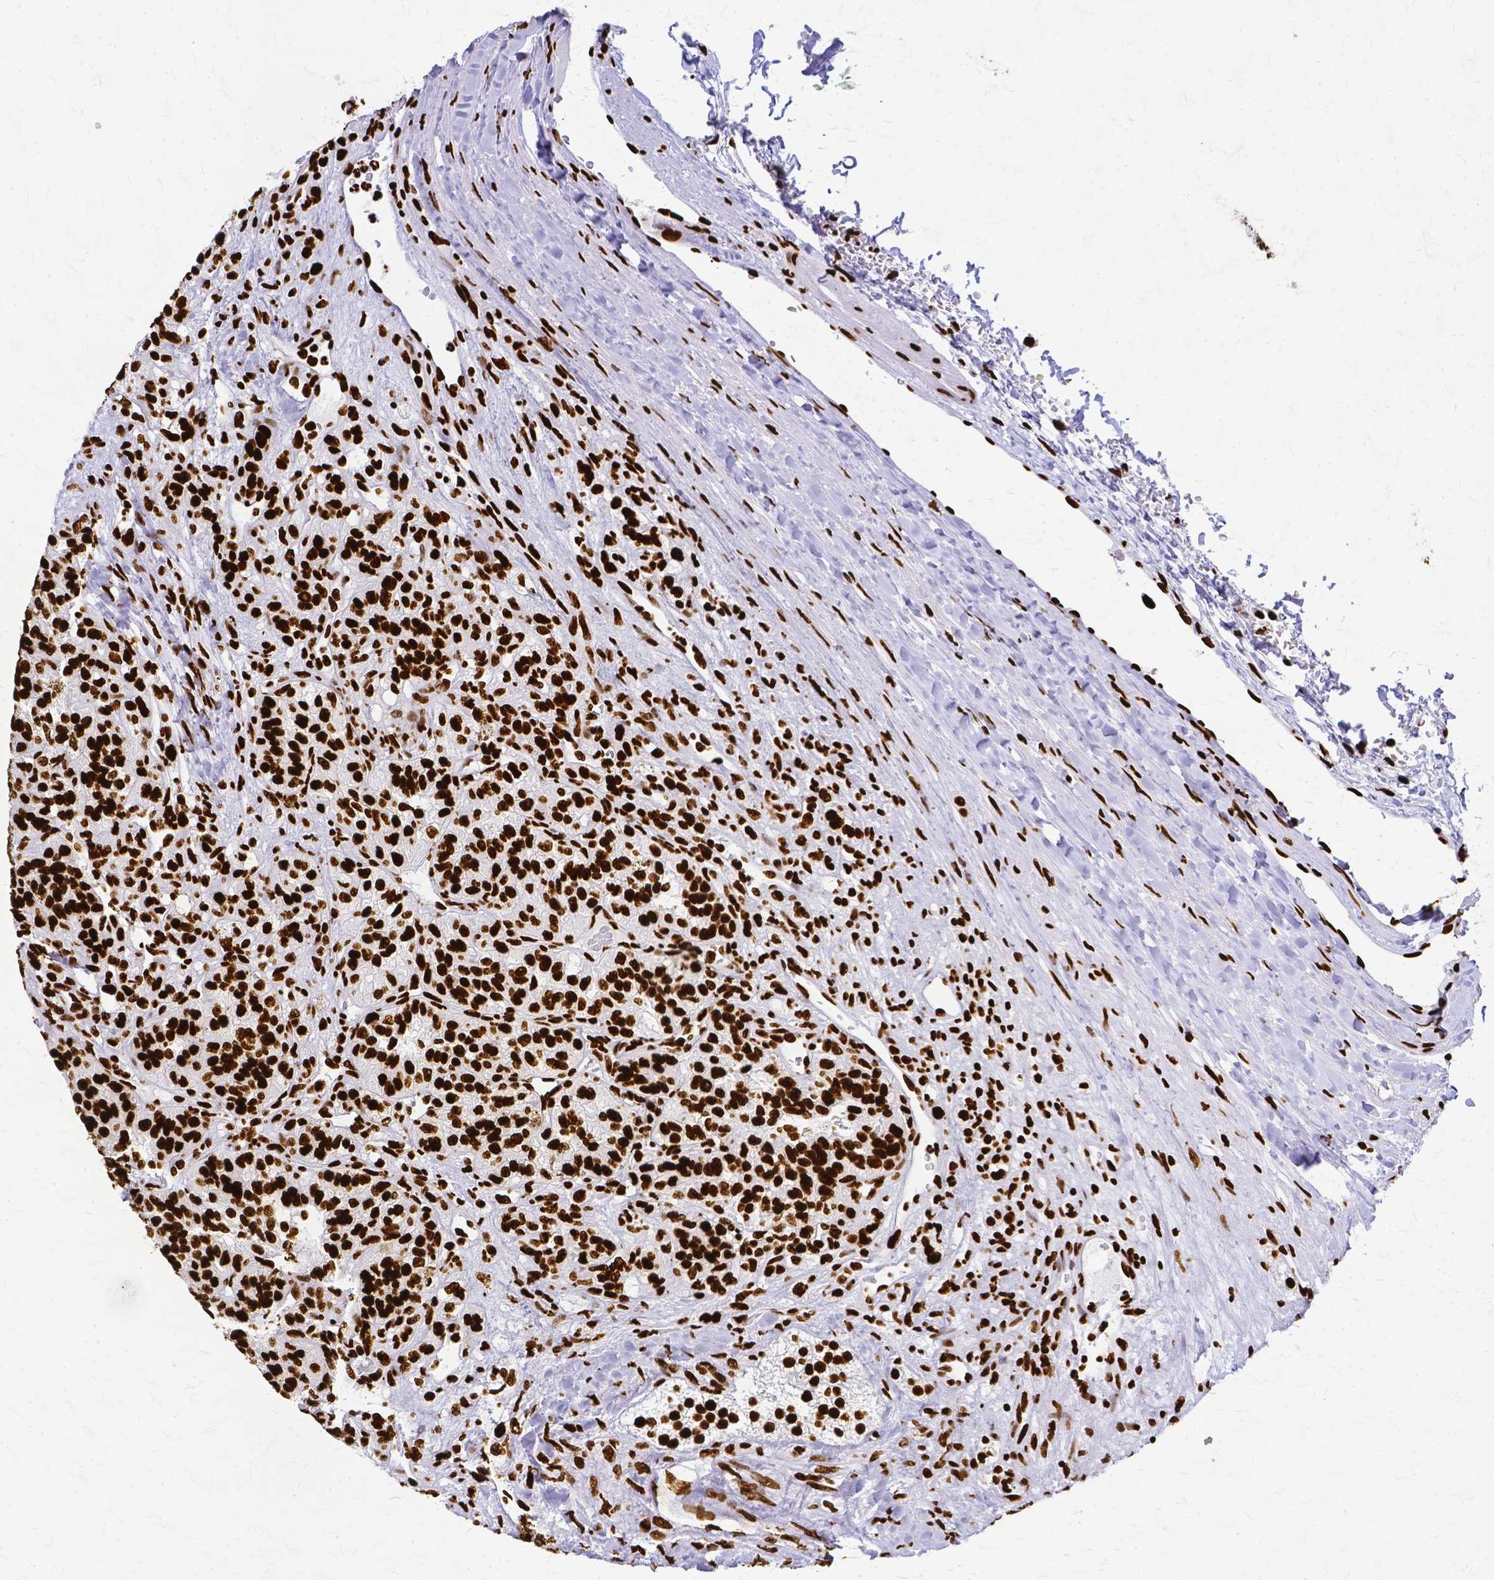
{"staining": {"intensity": "strong", "quantity": ">75%", "location": "nuclear"}, "tissue": "renal cancer", "cell_type": "Tumor cells", "image_type": "cancer", "snomed": [{"axis": "morphology", "description": "Adenocarcinoma, NOS"}, {"axis": "topography", "description": "Kidney"}], "caption": "Immunohistochemical staining of human renal cancer (adenocarcinoma) shows strong nuclear protein positivity in approximately >75% of tumor cells.", "gene": "SFPQ", "patient": {"sex": "female", "age": 63}}